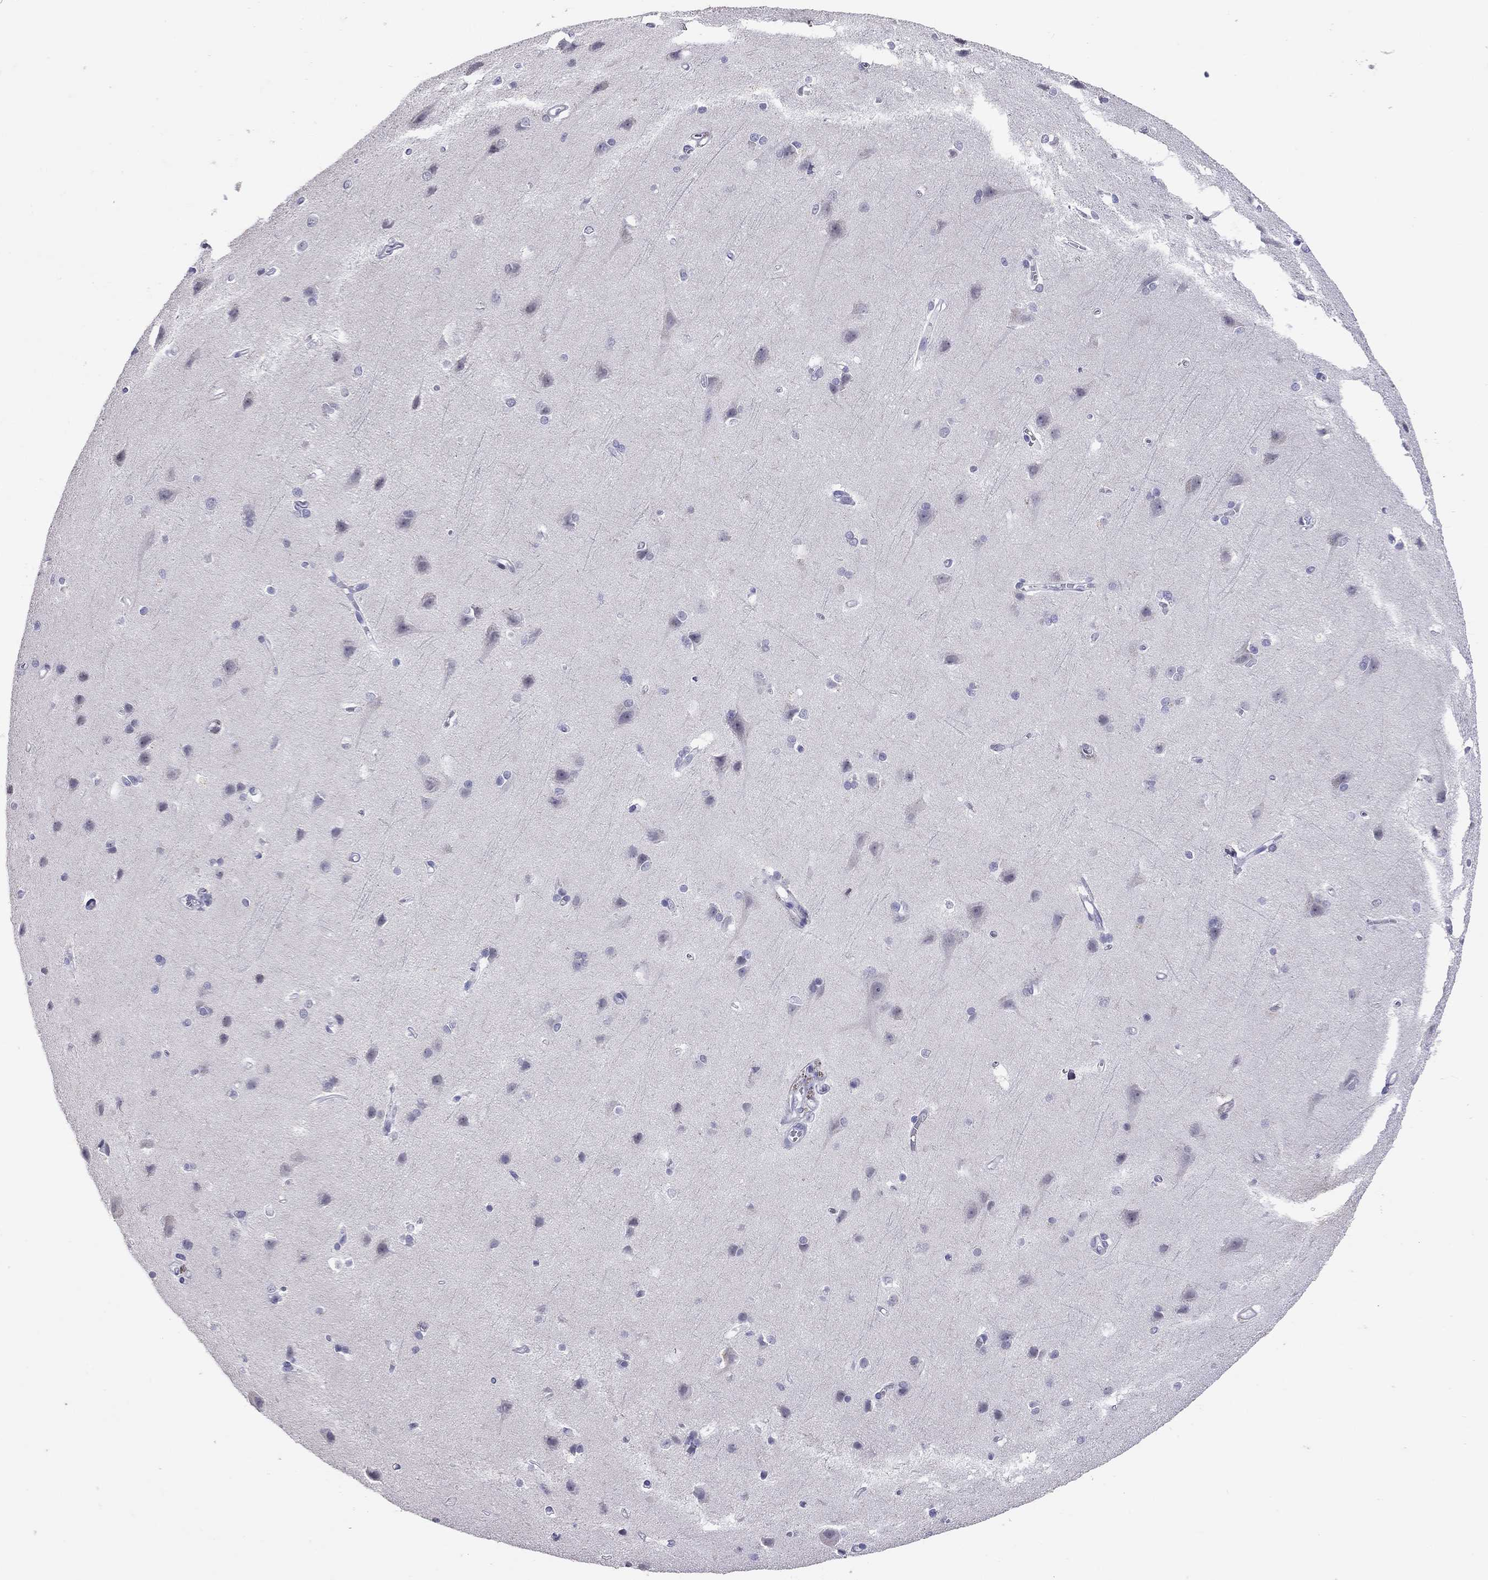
{"staining": {"intensity": "negative", "quantity": "none", "location": "none"}, "tissue": "cerebral cortex", "cell_type": "Endothelial cells", "image_type": "normal", "snomed": [{"axis": "morphology", "description": "Normal tissue, NOS"}, {"axis": "topography", "description": "Cerebral cortex"}], "caption": "Cerebral cortex stained for a protein using immunohistochemistry (IHC) shows no expression endothelial cells.", "gene": "SERPINA3", "patient": {"sex": "male", "age": 37}}